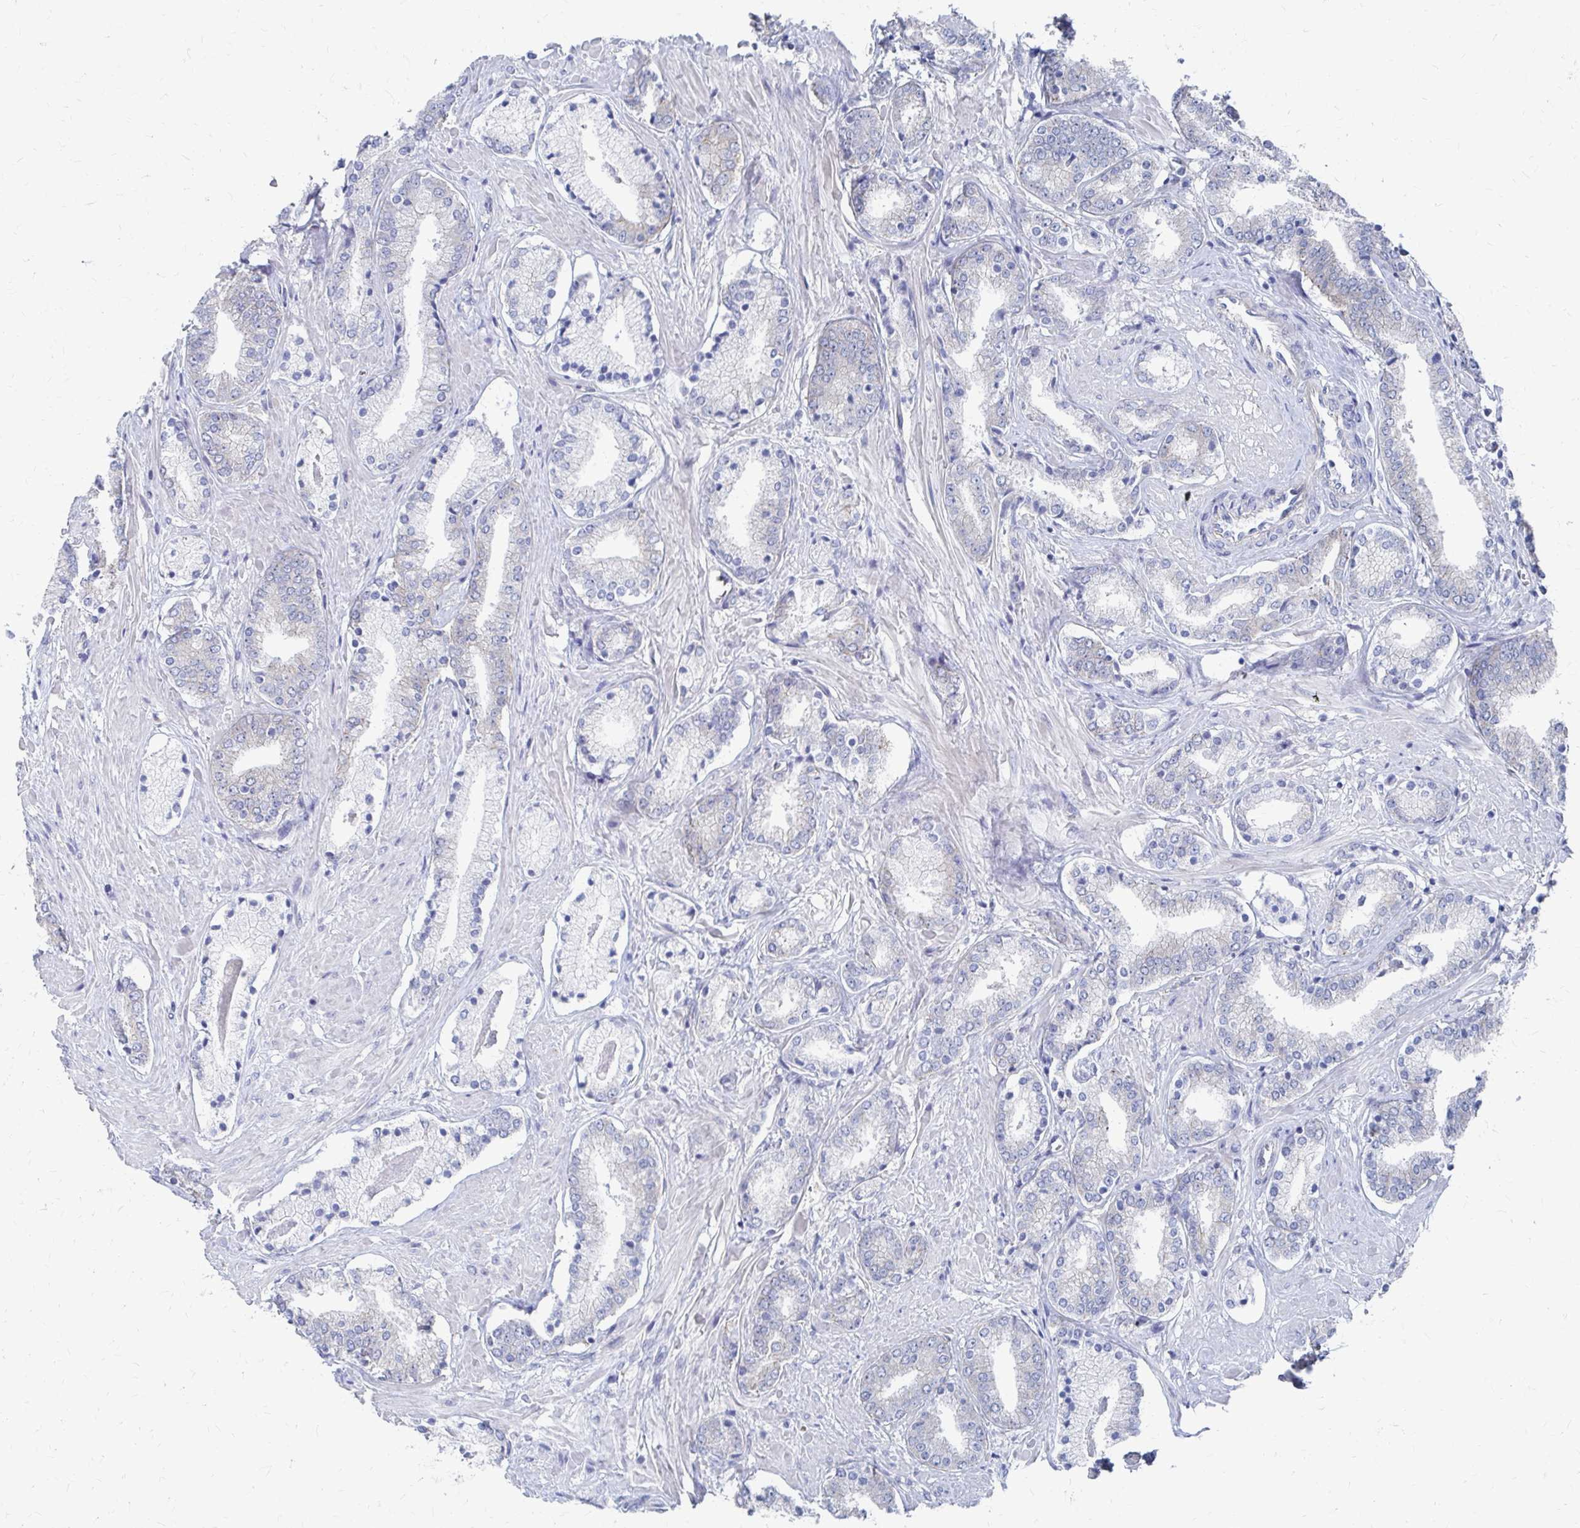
{"staining": {"intensity": "negative", "quantity": "none", "location": "none"}, "tissue": "prostate cancer", "cell_type": "Tumor cells", "image_type": "cancer", "snomed": [{"axis": "morphology", "description": "Adenocarcinoma, High grade"}, {"axis": "topography", "description": "Prostate"}], "caption": "This is a micrograph of immunohistochemistry (IHC) staining of prostate cancer, which shows no staining in tumor cells.", "gene": "PLEKHG7", "patient": {"sex": "male", "age": 56}}